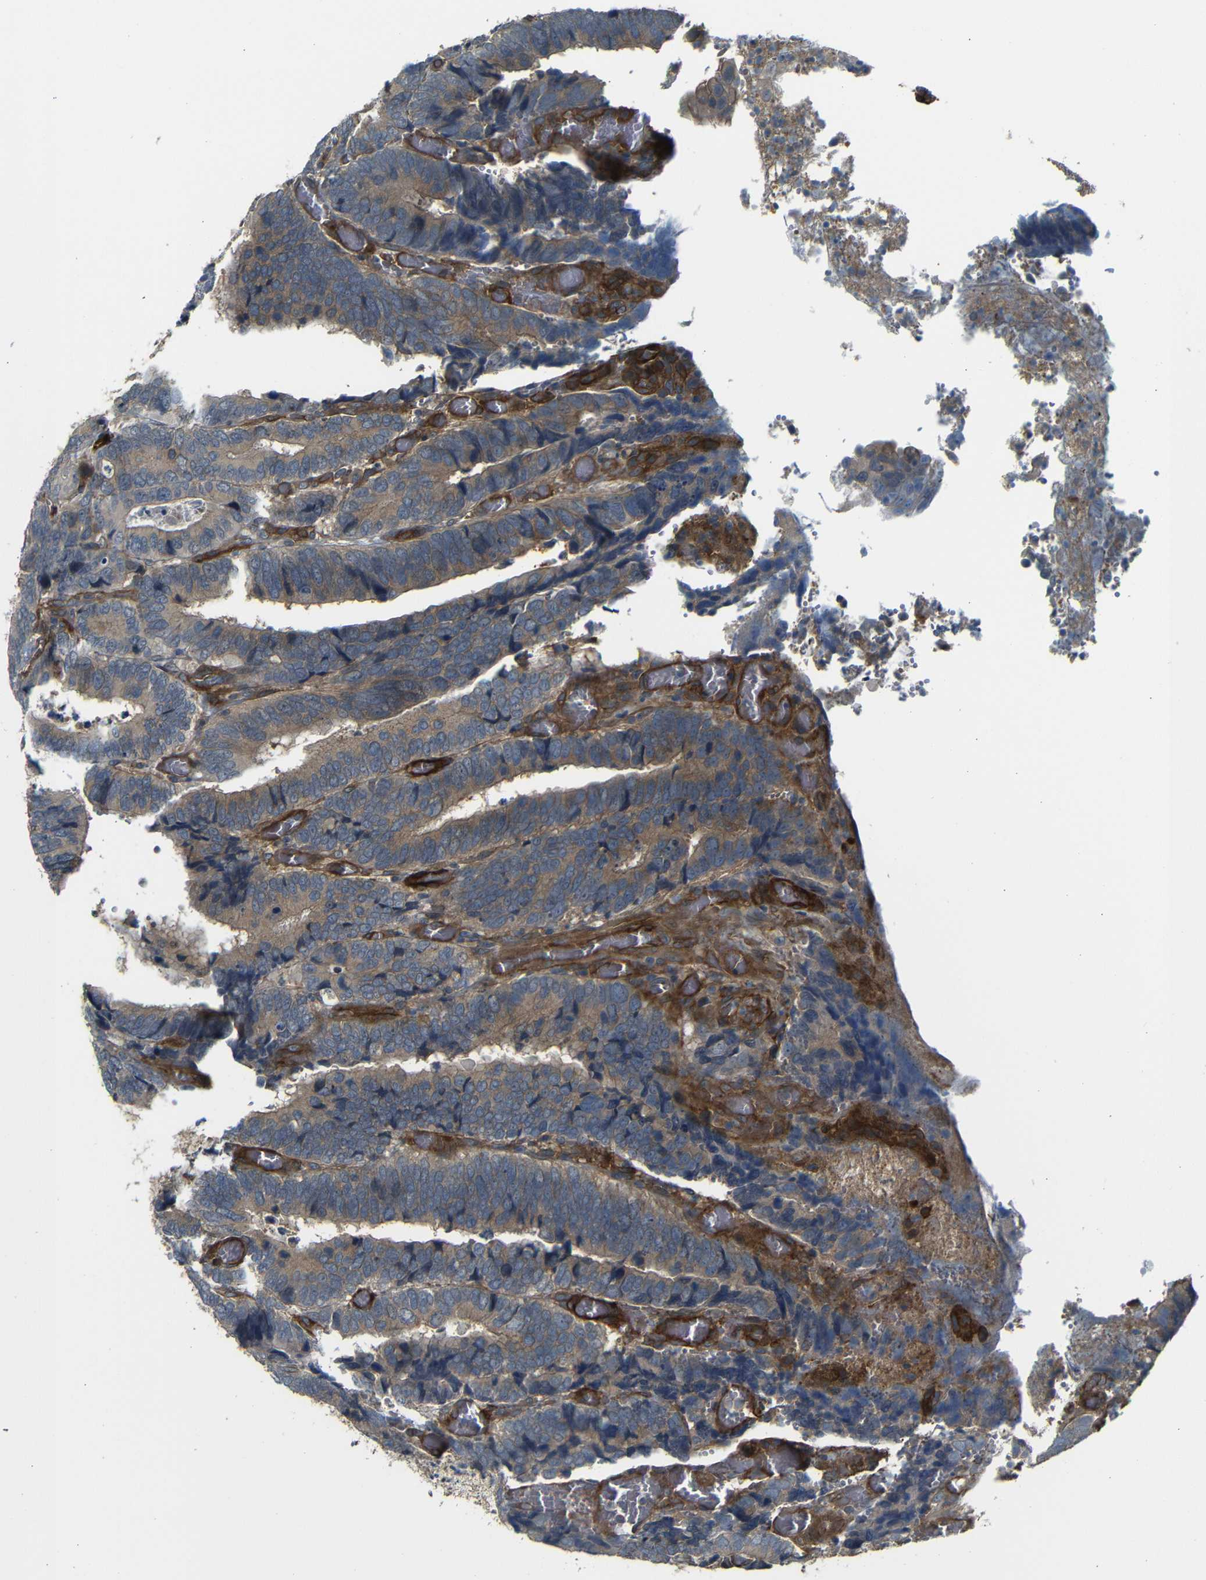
{"staining": {"intensity": "moderate", "quantity": ">75%", "location": "cytoplasmic/membranous"}, "tissue": "colorectal cancer", "cell_type": "Tumor cells", "image_type": "cancer", "snomed": [{"axis": "morphology", "description": "Adenocarcinoma, NOS"}, {"axis": "topography", "description": "Colon"}], "caption": "Immunohistochemical staining of human colorectal cancer (adenocarcinoma) exhibits medium levels of moderate cytoplasmic/membranous protein expression in approximately >75% of tumor cells.", "gene": "RELL1", "patient": {"sex": "male", "age": 72}}